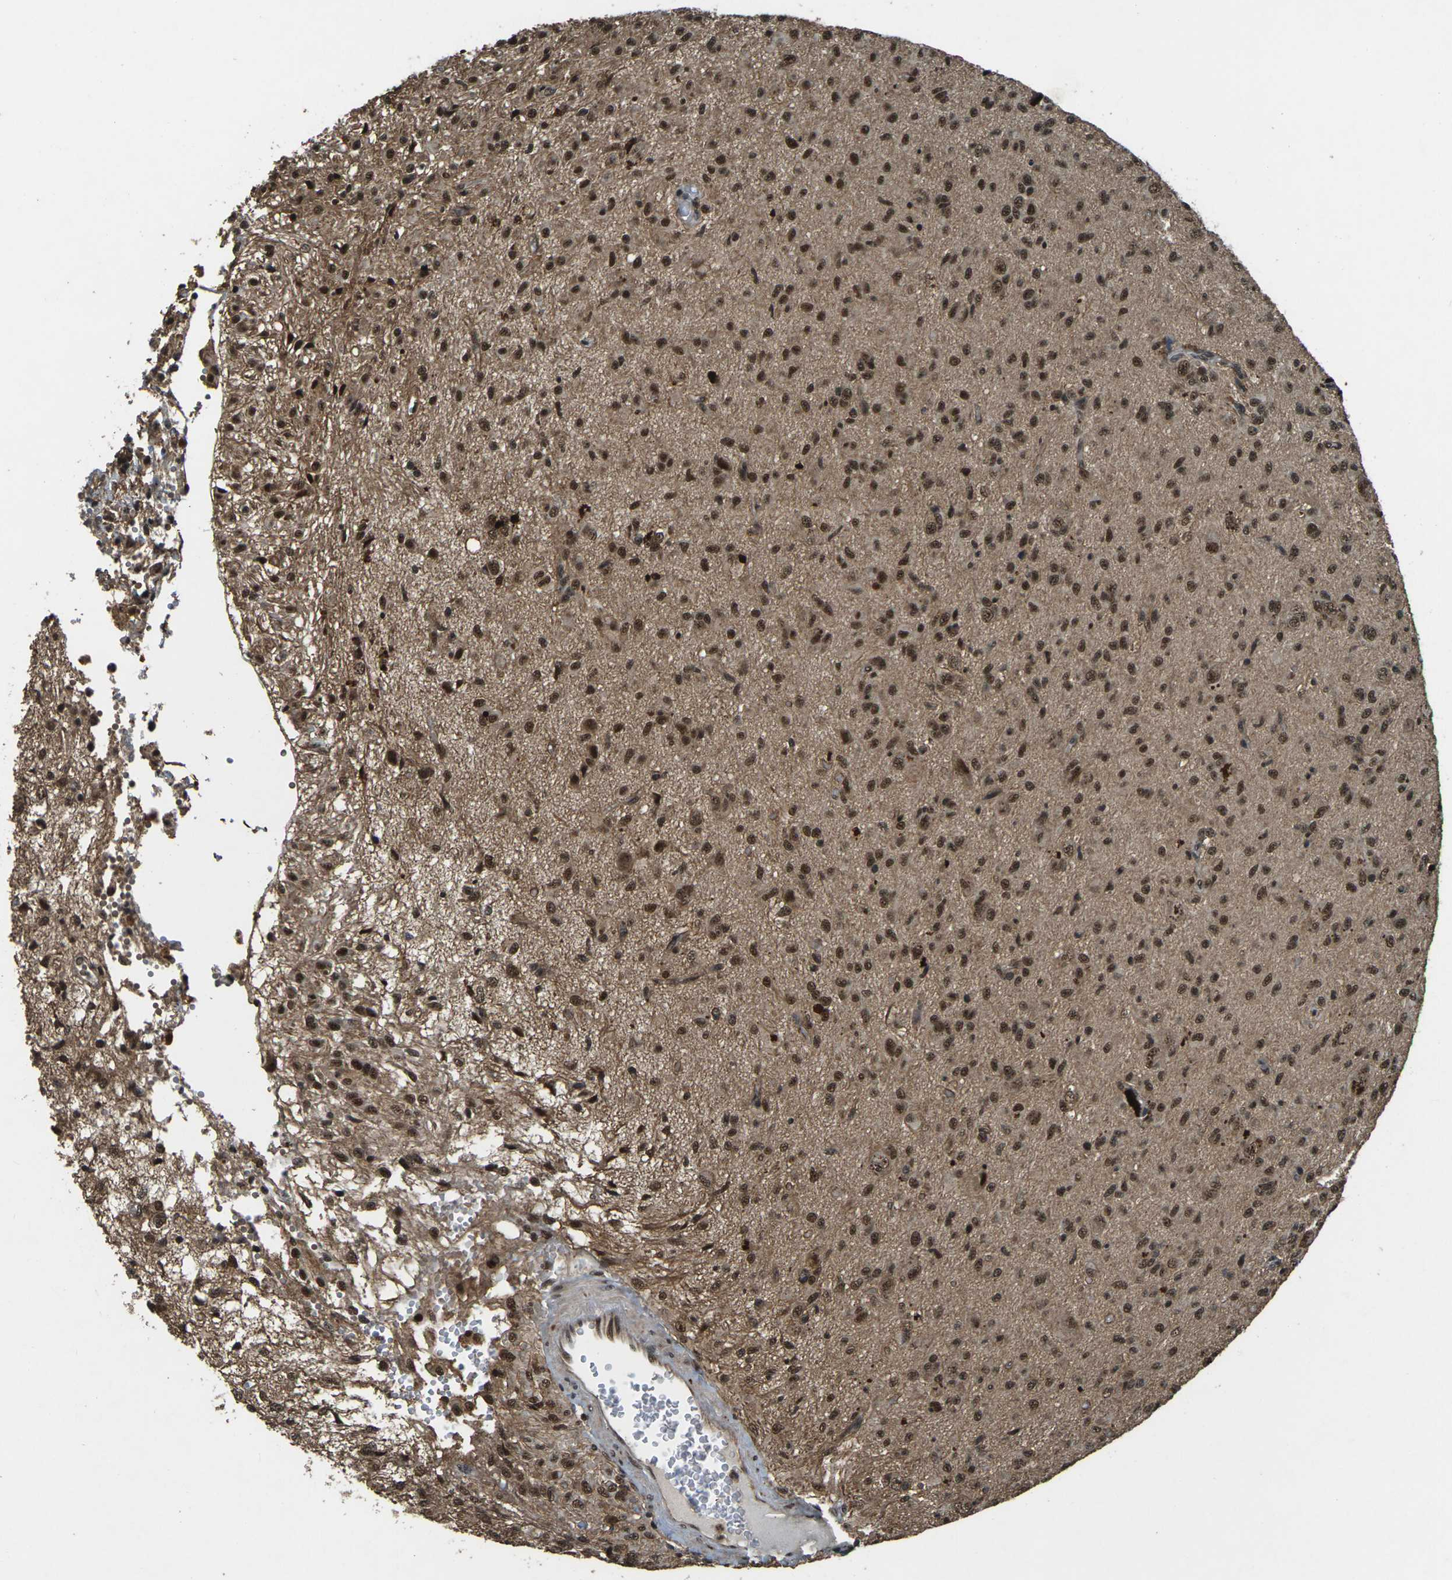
{"staining": {"intensity": "moderate", "quantity": ">75%", "location": "nuclear"}, "tissue": "glioma", "cell_type": "Tumor cells", "image_type": "cancer", "snomed": [{"axis": "morphology", "description": "Glioma, malignant, High grade"}, {"axis": "topography", "description": "Brain"}], "caption": "Immunohistochemistry staining of malignant high-grade glioma, which displays medium levels of moderate nuclear positivity in about >75% of tumor cells indicating moderate nuclear protein expression. The staining was performed using DAB (3,3'-diaminobenzidine) (brown) for protein detection and nuclei were counterstained in hematoxylin (blue).", "gene": "NR4A2", "patient": {"sex": "female", "age": 59}}